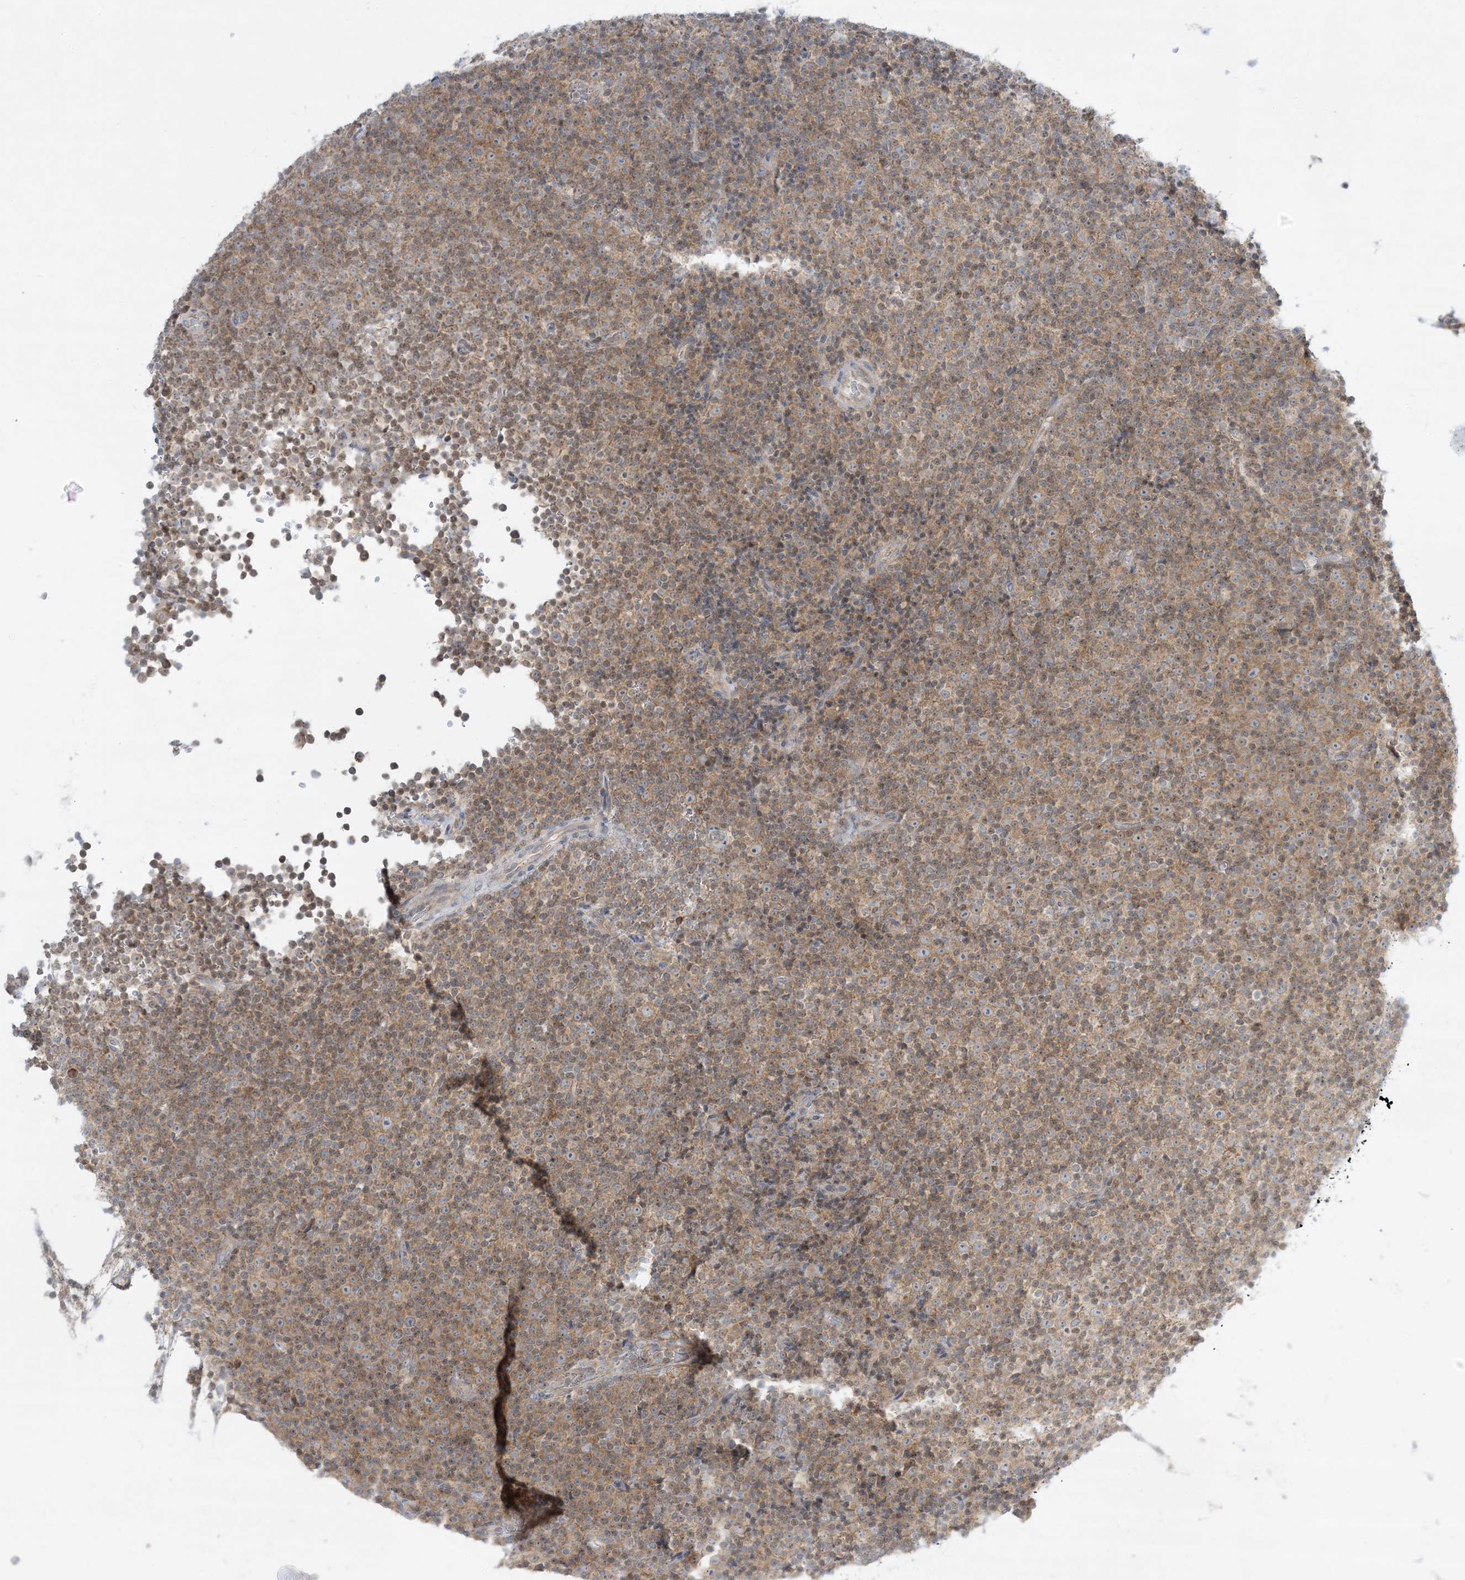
{"staining": {"intensity": "moderate", "quantity": ">75%", "location": "cytoplasmic/membranous"}, "tissue": "lymphoma", "cell_type": "Tumor cells", "image_type": "cancer", "snomed": [{"axis": "morphology", "description": "Malignant lymphoma, non-Hodgkin's type, Low grade"}, {"axis": "topography", "description": "Lymph node"}], "caption": "Protein positivity by IHC displays moderate cytoplasmic/membranous staining in approximately >75% of tumor cells in lymphoma.", "gene": "RPP40", "patient": {"sex": "female", "age": 67}}